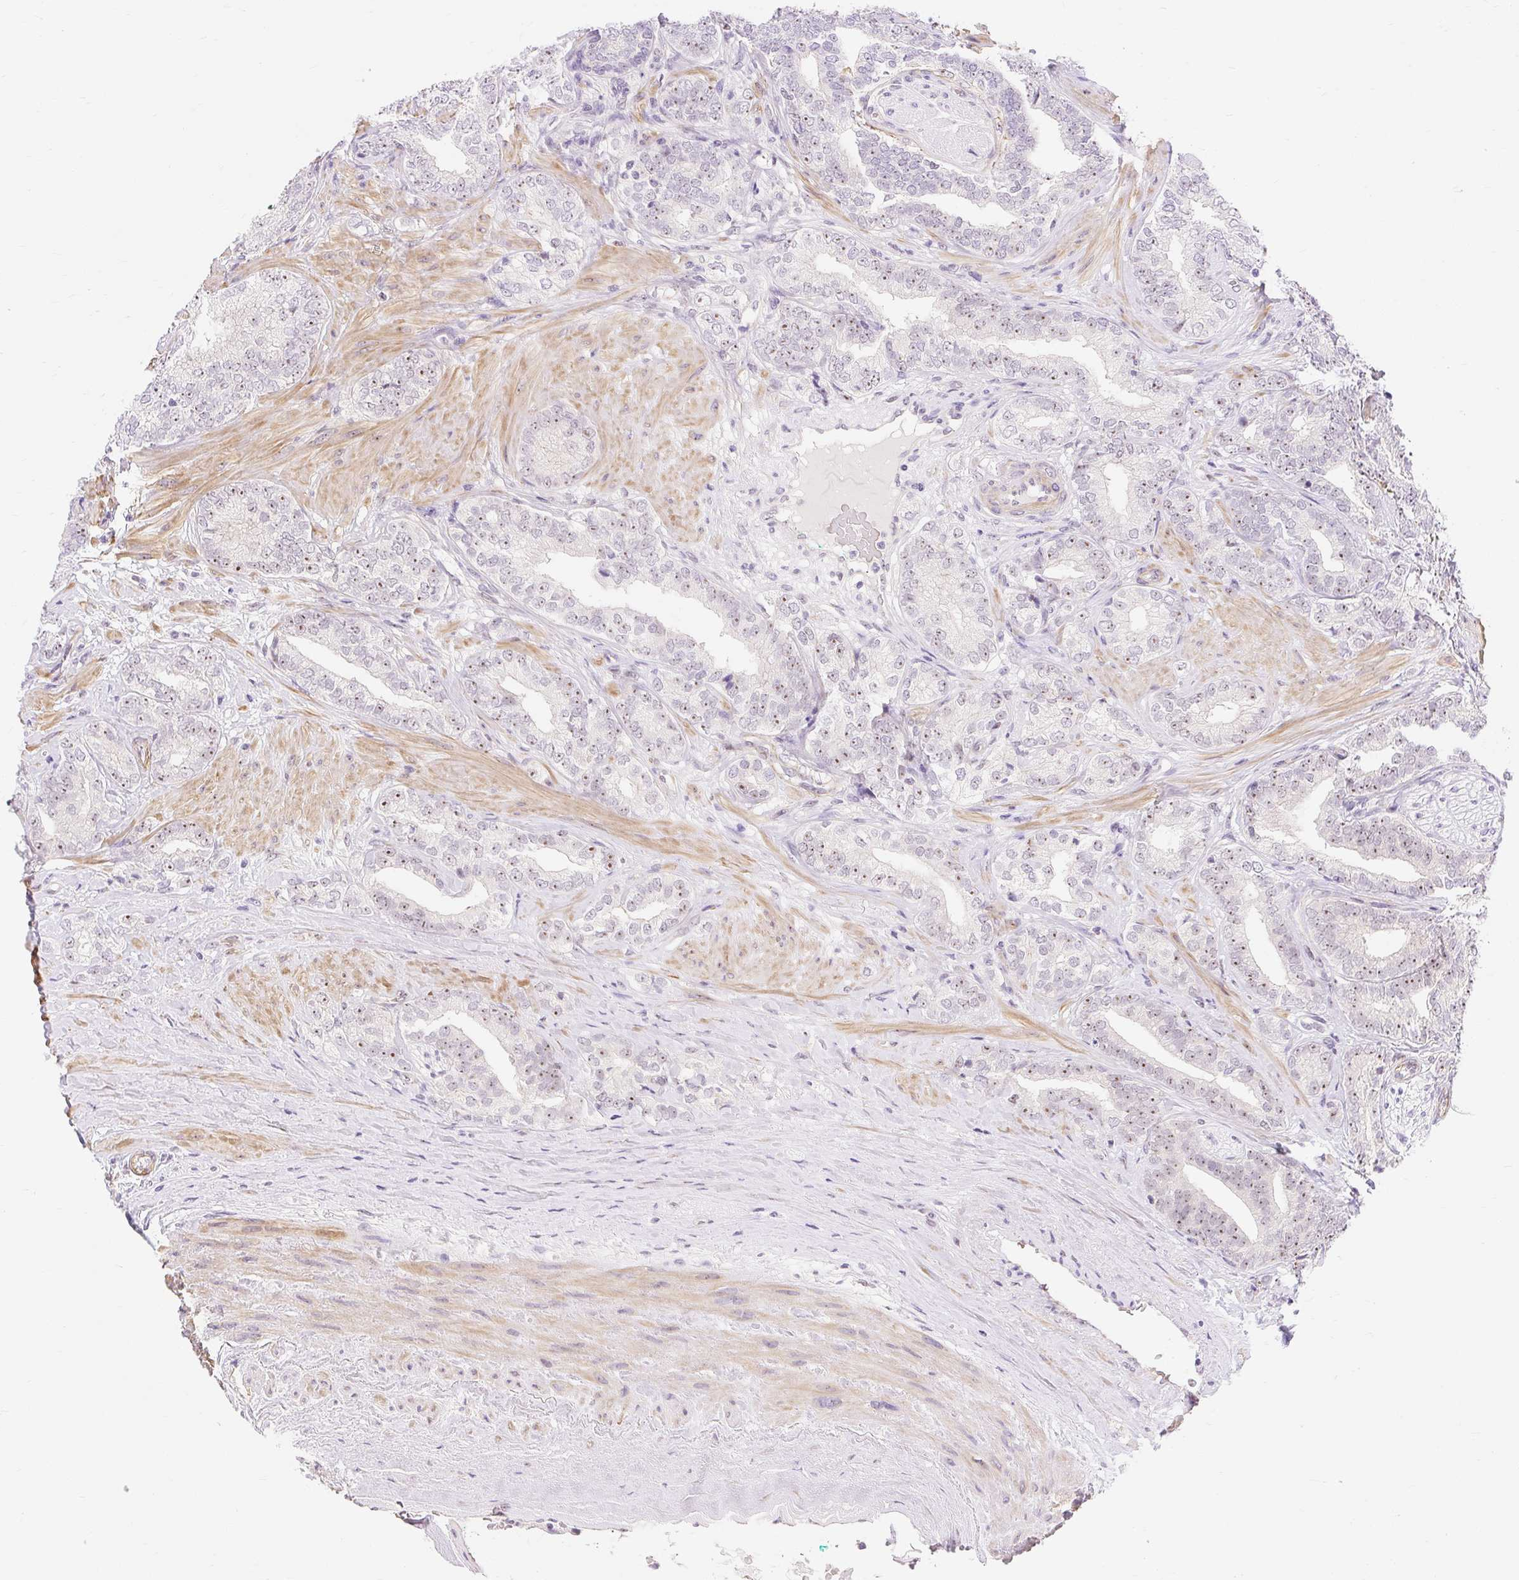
{"staining": {"intensity": "weak", "quantity": "25%-75%", "location": "nuclear"}, "tissue": "prostate cancer", "cell_type": "Tumor cells", "image_type": "cancer", "snomed": [{"axis": "morphology", "description": "Adenocarcinoma, High grade"}, {"axis": "topography", "description": "Prostate"}], "caption": "DAB (3,3'-diaminobenzidine) immunohistochemical staining of human prostate high-grade adenocarcinoma exhibits weak nuclear protein staining in about 25%-75% of tumor cells.", "gene": "OBP2A", "patient": {"sex": "male", "age": 72}}